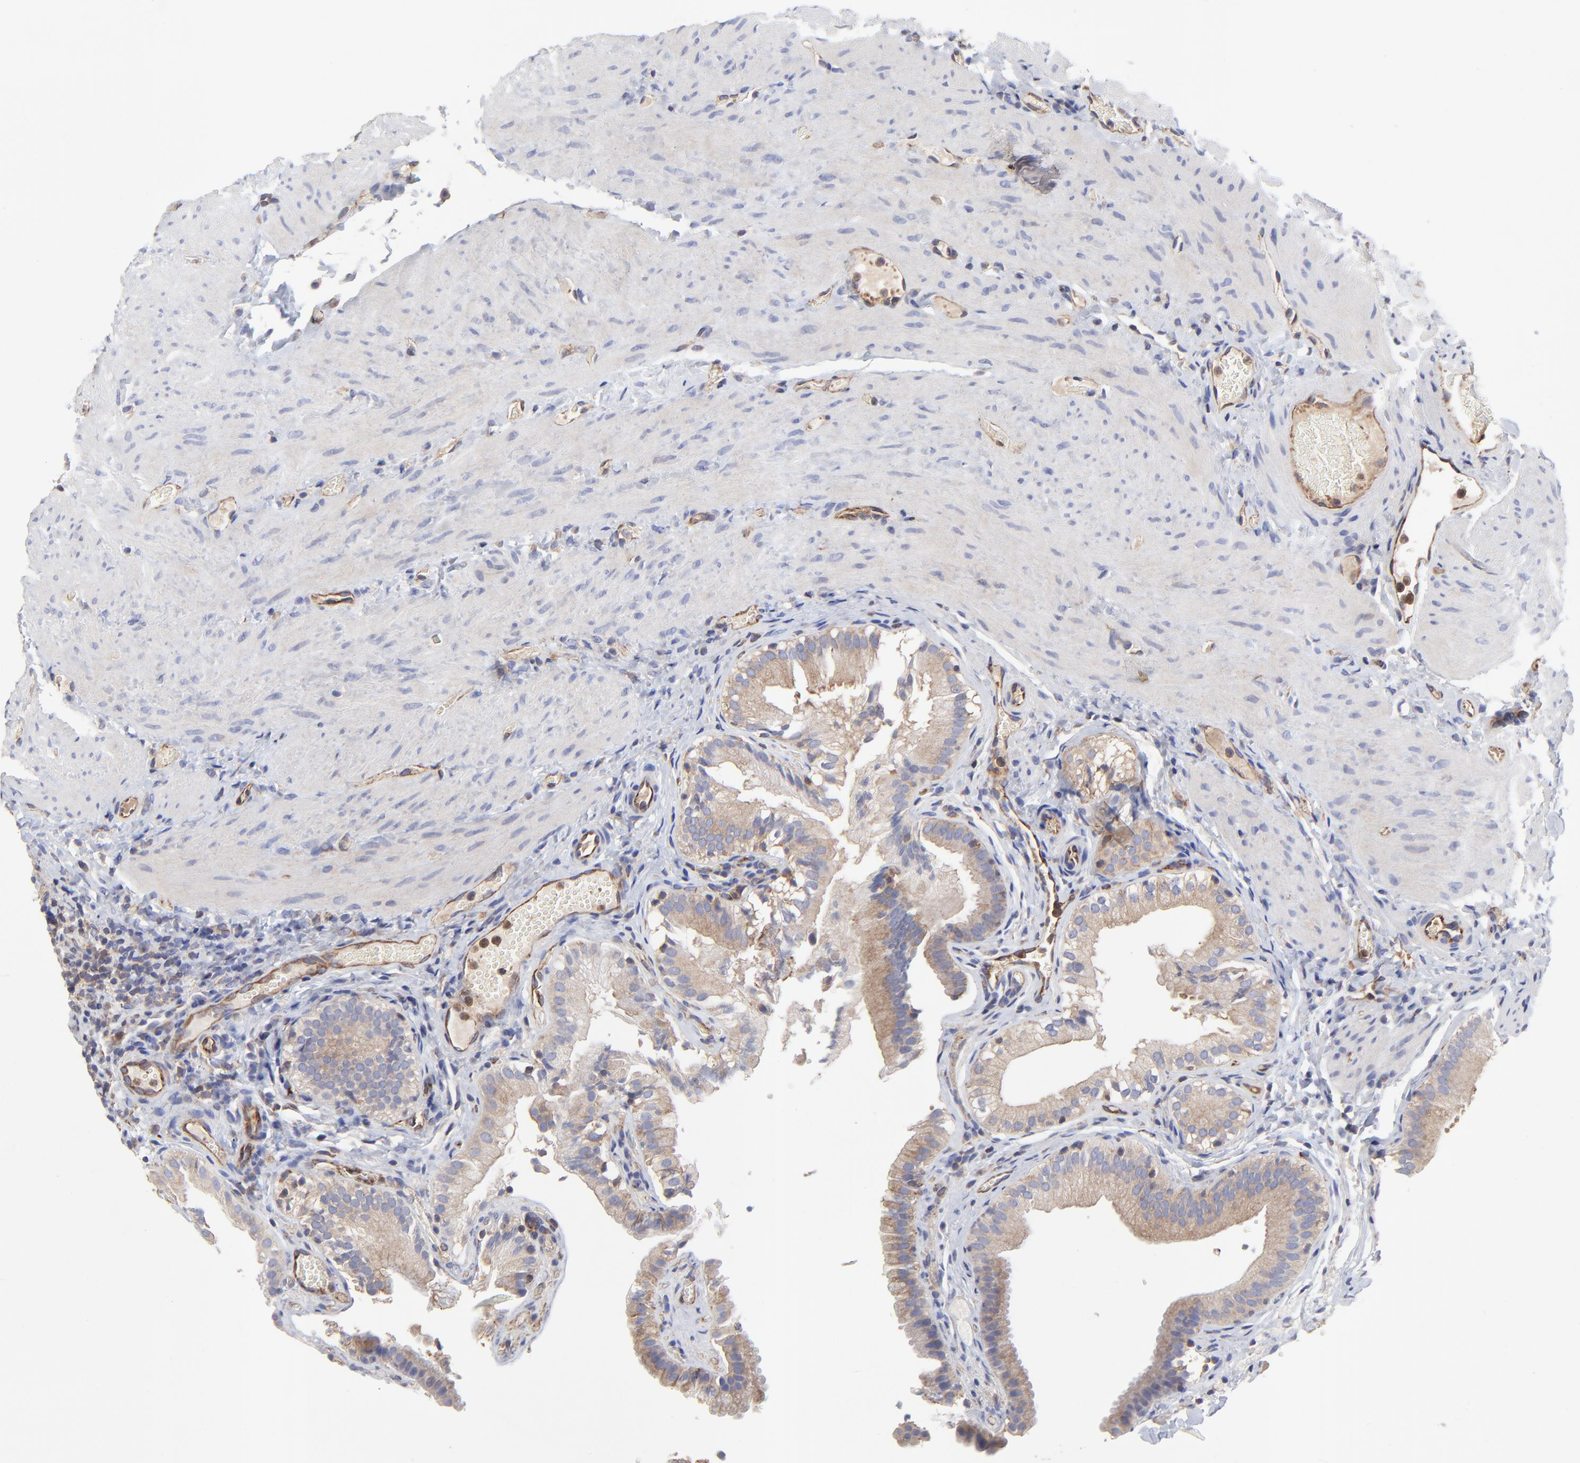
{"staining": {"intensity": "weak", "quantity": "<25%", "location": "cytoplasmic/membranous"}, "tissue": "gallbladder", "cell_type": "Glandular cells", "image_type": "normal", "snomed": [{"axis": "morphology", "description": "Normal tissue, NOS"}, {"axis": "topography", "description": "Gallbladder"}], "caption": "Immunohistochemistry (IHC) image of normal gallbladder: gallbladder stained with DAB (3,3'-diaminobenzidine) displays no significant protein positivity in glandular cells.", "gene": "SULF2", "patient": {"sex": "female", "age": 24}}